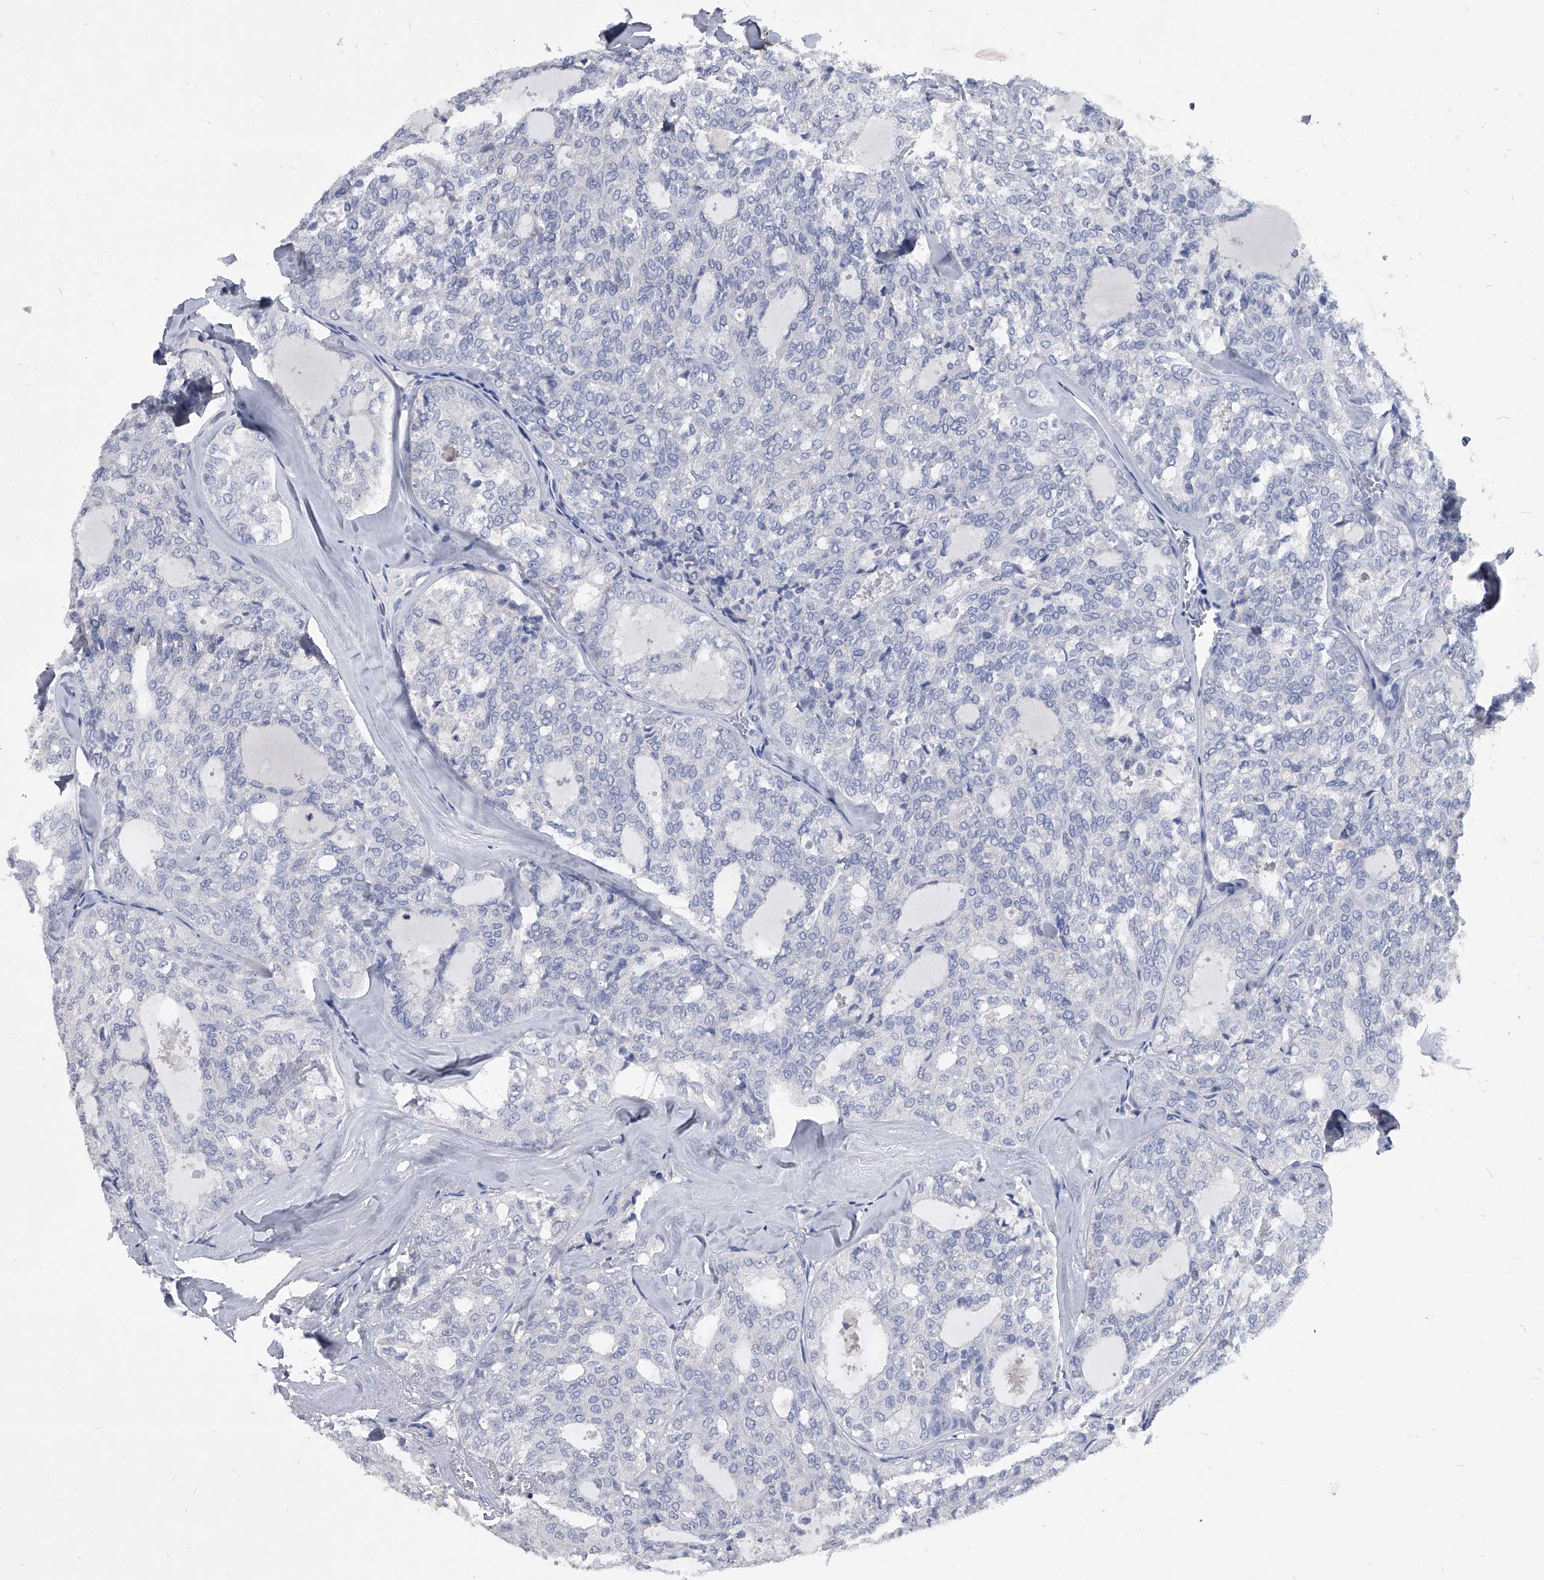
{"staining": {"intensity": "negative", "quantity": "none", "location": "none"}, "tissue": "thyroid cancer", "cell_type": "Tumor cells", "image_type": "cancer", "snomed": [{"axis": "morphology", "description": "Follicular adenoma carcinoma, NOS"}, {"axis": "topography", "description": "Thyroid gland"}], "caption": "Tumor cells show no significant protein staining in thyroid cancer.", "gene": "BCAS1", "patient": {"sex": "male", "age": 75}}